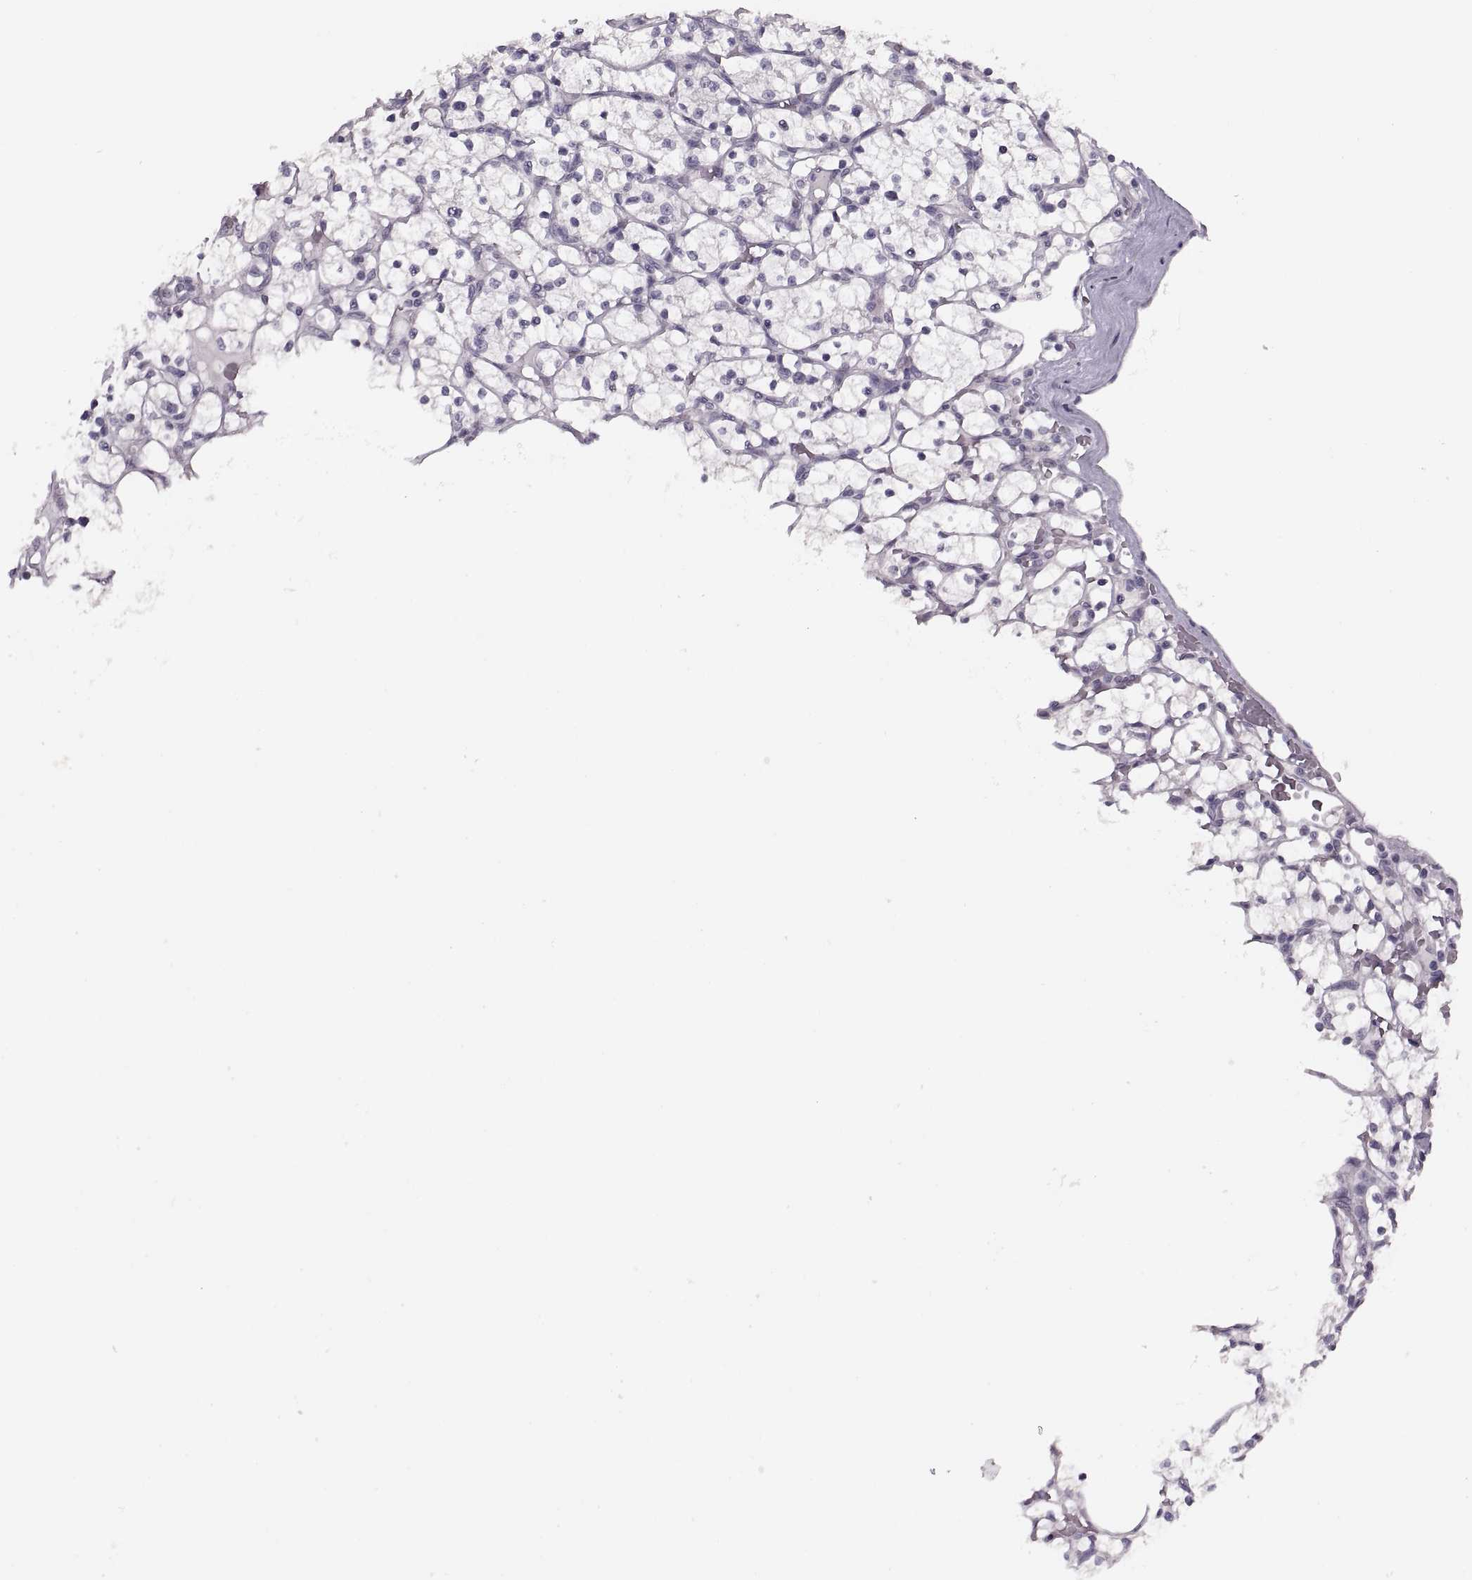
{"staining": {"intensity": "negative", "quantity": "none", "location": "none"}, "tissue": "renal cancer", "cell_type": "Tumor cells", "image_type": "cancer", "snomed": [{"axis": "morphology", "description": "Adenocarcinoma, NOS"}, {"axis": "topography", "description": "Kidney"}], "caption": "There is no significant staining in tumor cells of renal cancer.", "gene": "PAGE5", "patient": {"sex": "female", "age": 64}}